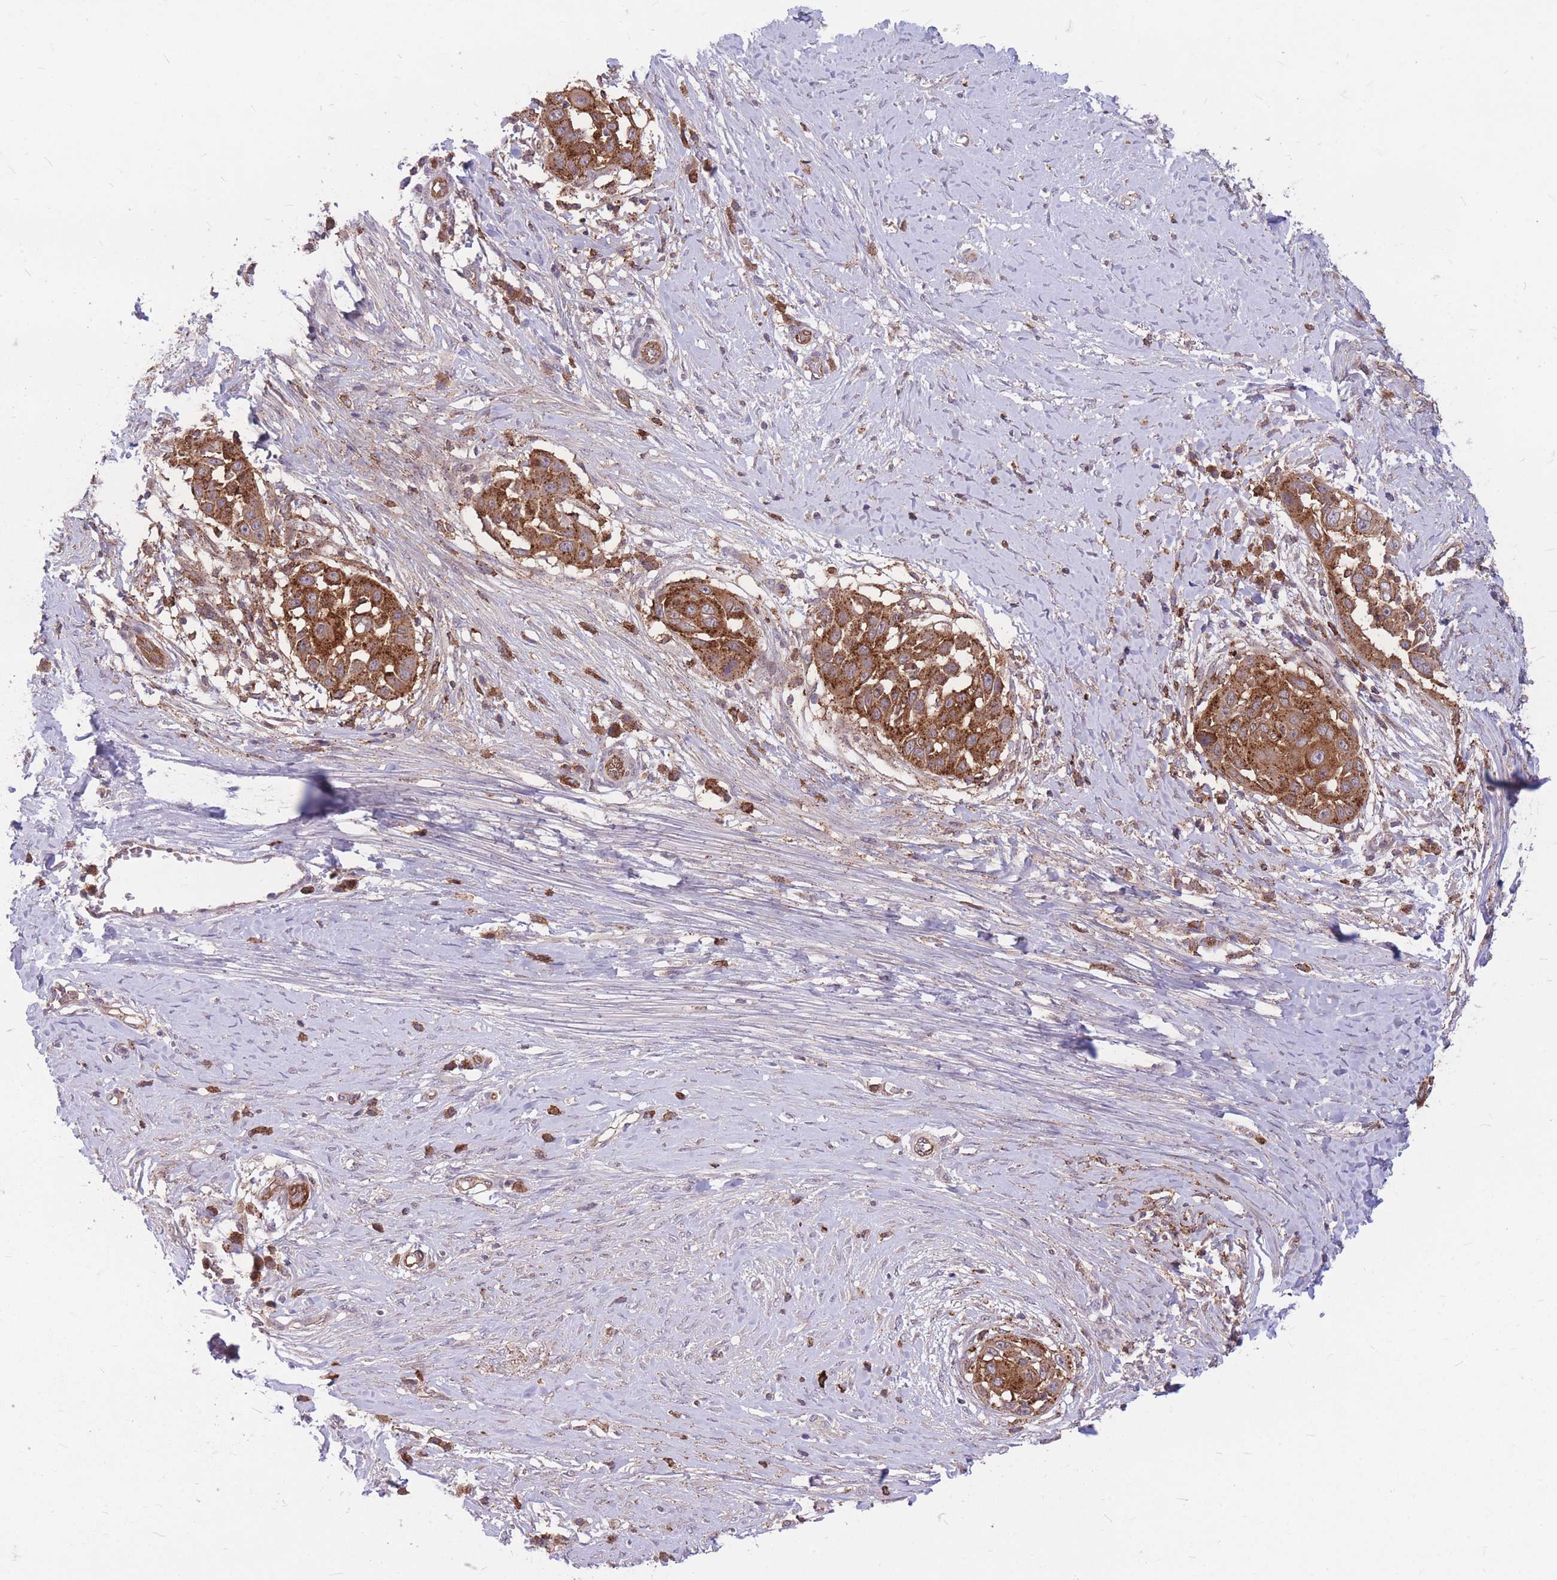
{"staining": {"intensity": "moderate", "quantity": ">75%", "location": "cytoplasmic/membranous"}, "tissue": "skin cancer", "cell_type": "Tumor cells", "image_type": "cancer", "snomed": [{"axis": "morphology", "description": "Squamous cell carcinoma, NOS"}, {"axis": "topography", "description": "Skin"}], "caption": "Human squamous cell carcinoma (skin) stained with a protein marker displays moderate staining in tumor cells.", "gene": "TCF20", "patient": {"sex": "female", "age": 44}}